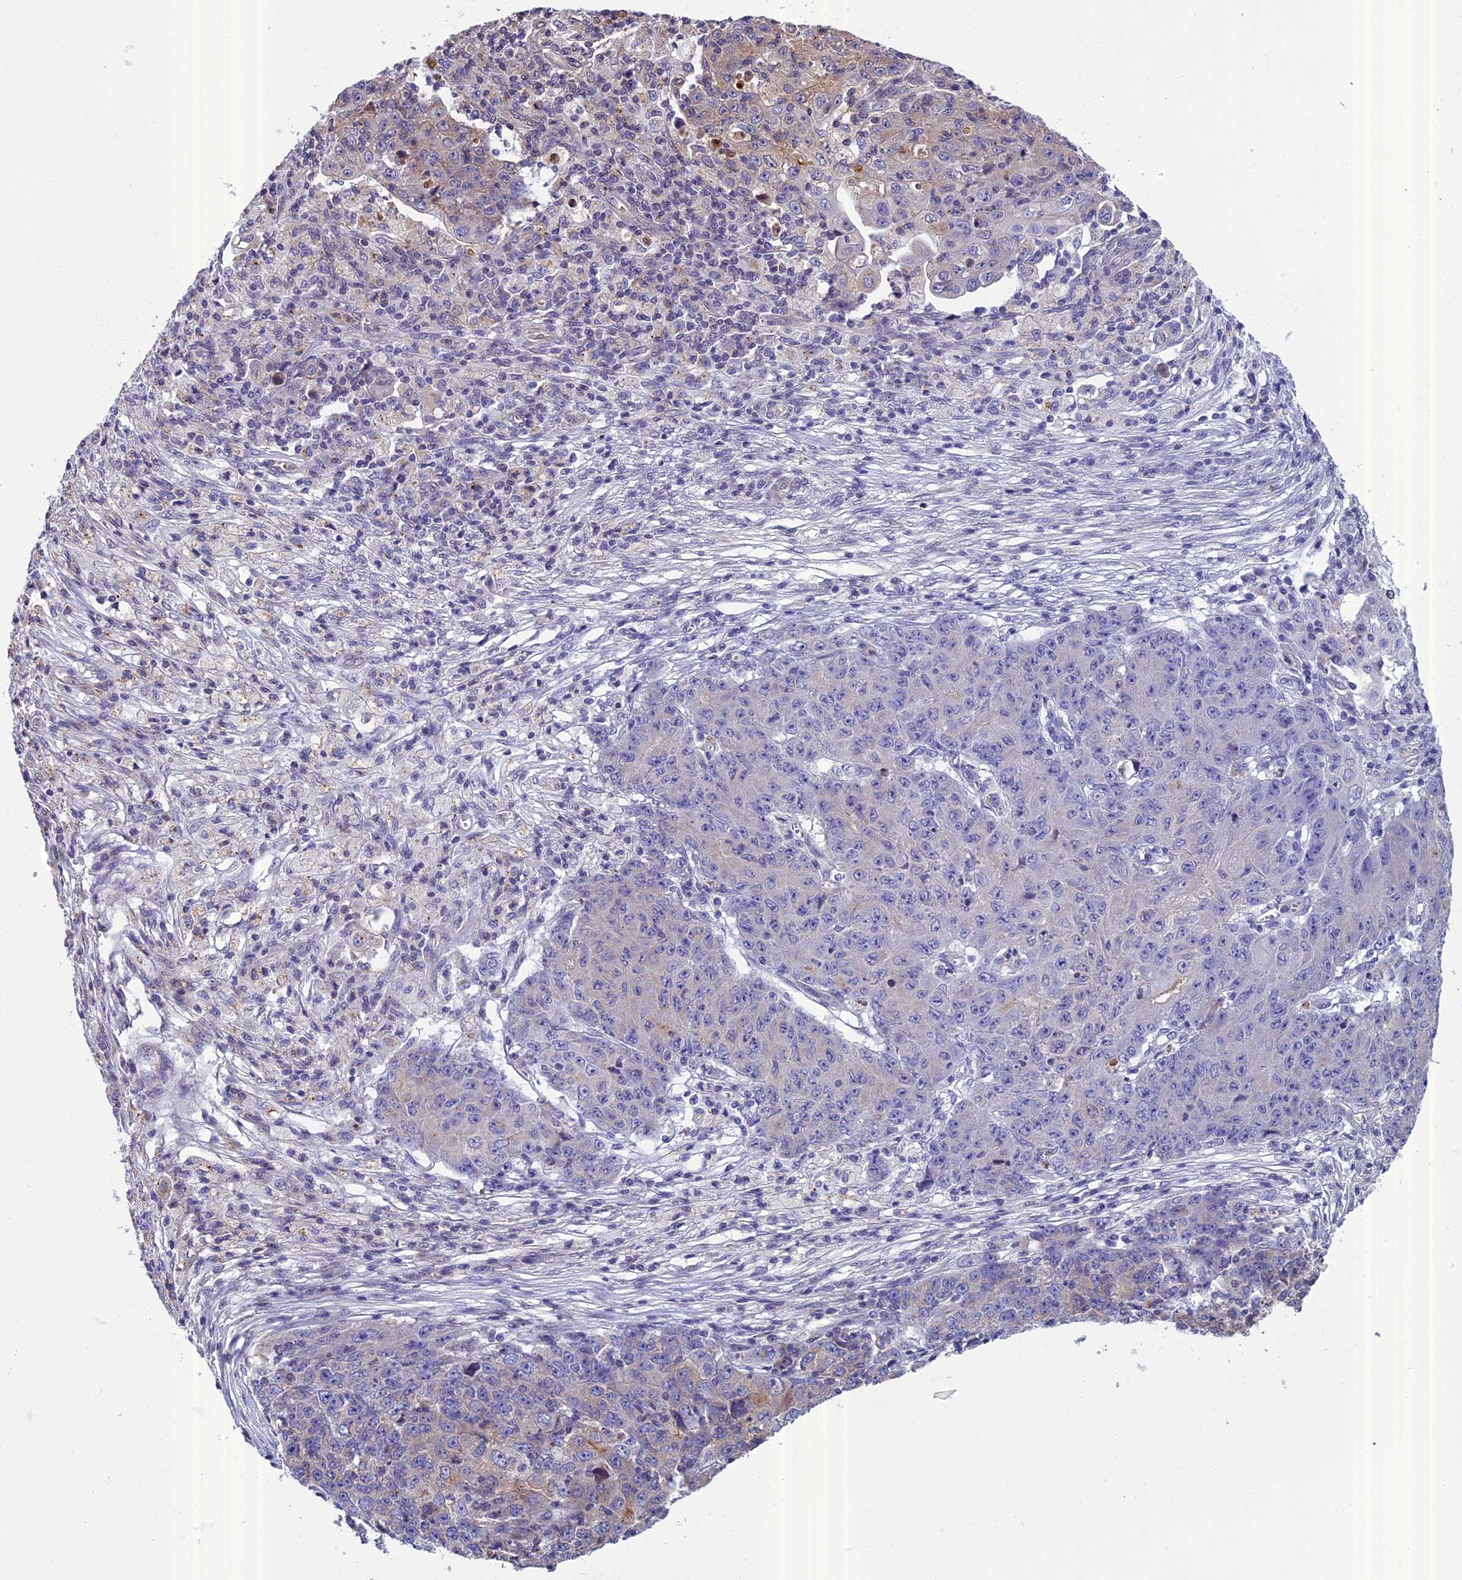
{"staining": {"intensity": "weak", "quantity": "25%-75%", "location": "cytoplasmic/membranous"}, "tissue": "ovarian cancer", "cell_type": "Tumor cells", "image_type": "cancer", "snomed": [{"axis": "morphology", "description": "Carcinoma, endometroid"}, {"axis": "topography", "description": "Ovary"}], "caption": "IHC of ovarian endometroid carcinoma reveals low levels of weak cytoplasmic/membranous expression in about 25%-75% of tumor cells.", "gene": "CHMP2A", "patient": {"sex": "female", "age": 42}}